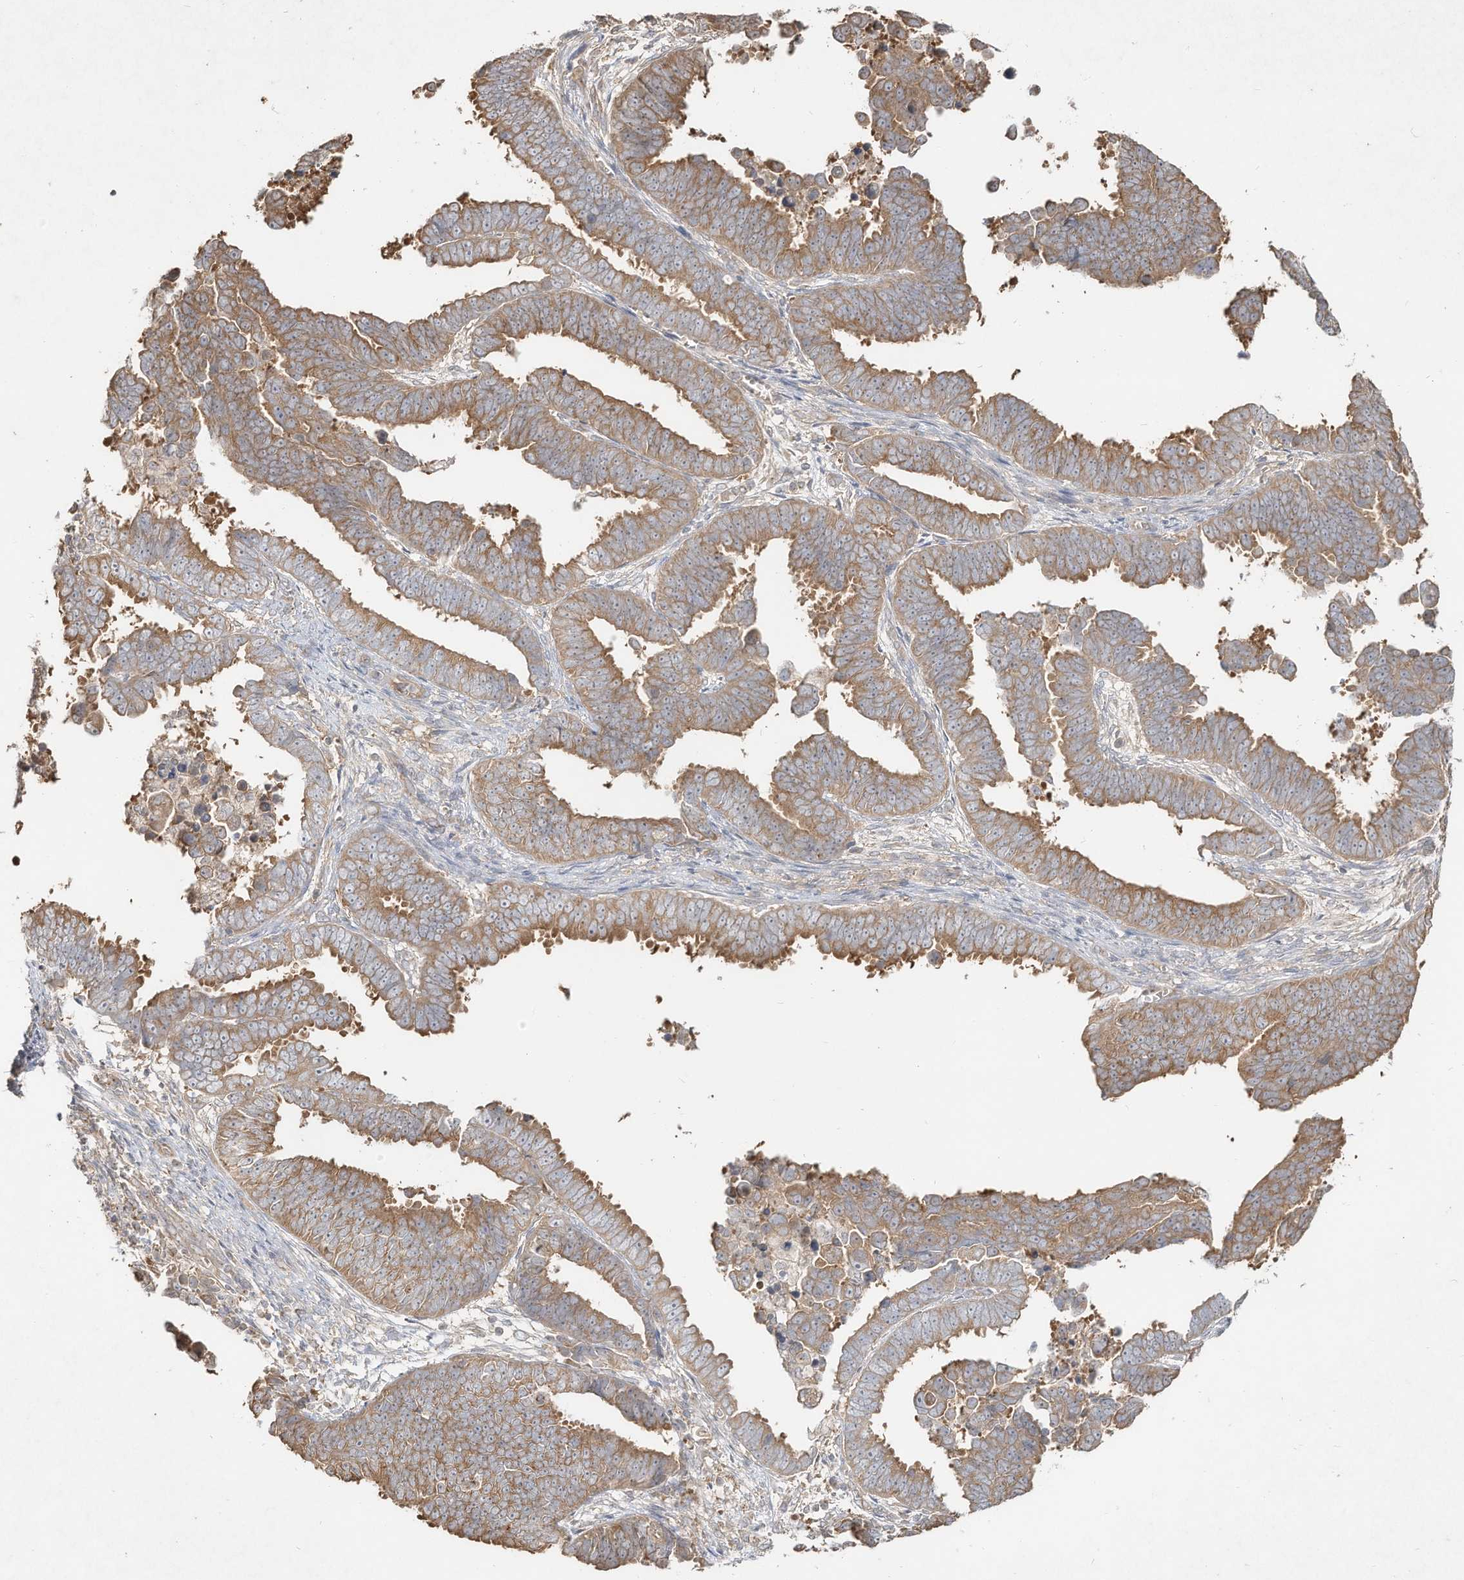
{"staining": {"intensity": "moderate", "quantity": ">75%", "location": "cytoplasmic/membranous"}, "tissue": "endometrial cancer", "cell_type": "Tumor cells", "image_type": "cancer", "snomed": [{"axis": "morphology", "description": "Adenocarcinoma, NOS"}, {"axis": "topography", "description": "Endometrium"}], "caption": "Immunohistochemical staining of human endometrial cancer (adenocarcinoma) displays medium levels of moderate cytoplasmic/membranous expression in about >75% of tumor cells.", "gene": "DYNC1I2", "patient": {"sex": "female", "age": 75}}